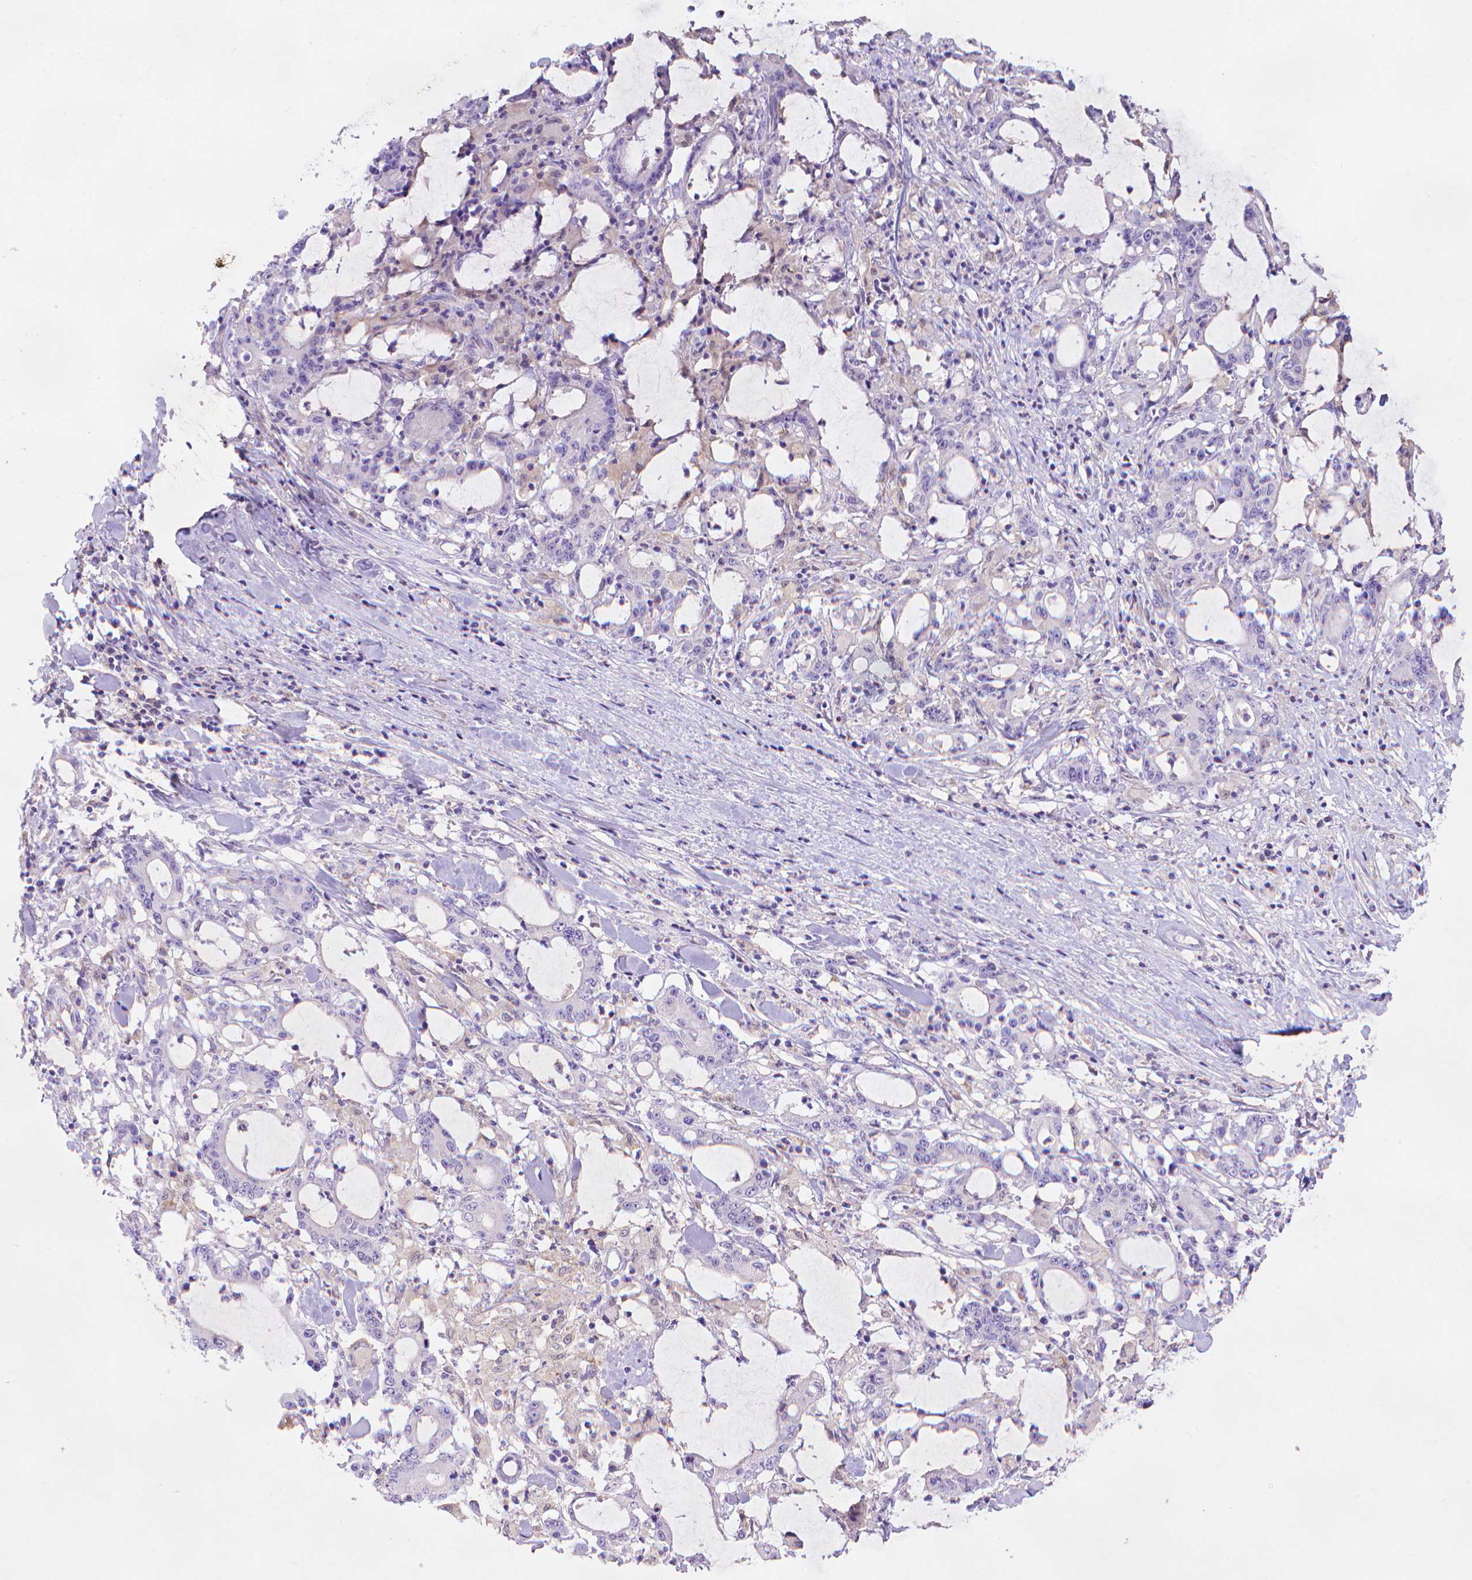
{"staining": {"intensity": "negative", "quantity": "none", "location": "none"}, "tissue": "stomach cancer", "cell_type": "Tumor cells", "image_type": "cancer", "snomed": [{"axis": "morphology", "description": "Adenocarcinoma, NOS"}, {"axis": "topography", "description": "Stomach, upper"}], "caption": "Immunohistochemistry photomicrograph of adenocarcinoma (stomach) stained for a protein (brown), which reveals no staining in tumor cells.", "gene": "FGD2", "patient": {"sex": "male", "age": 68}}